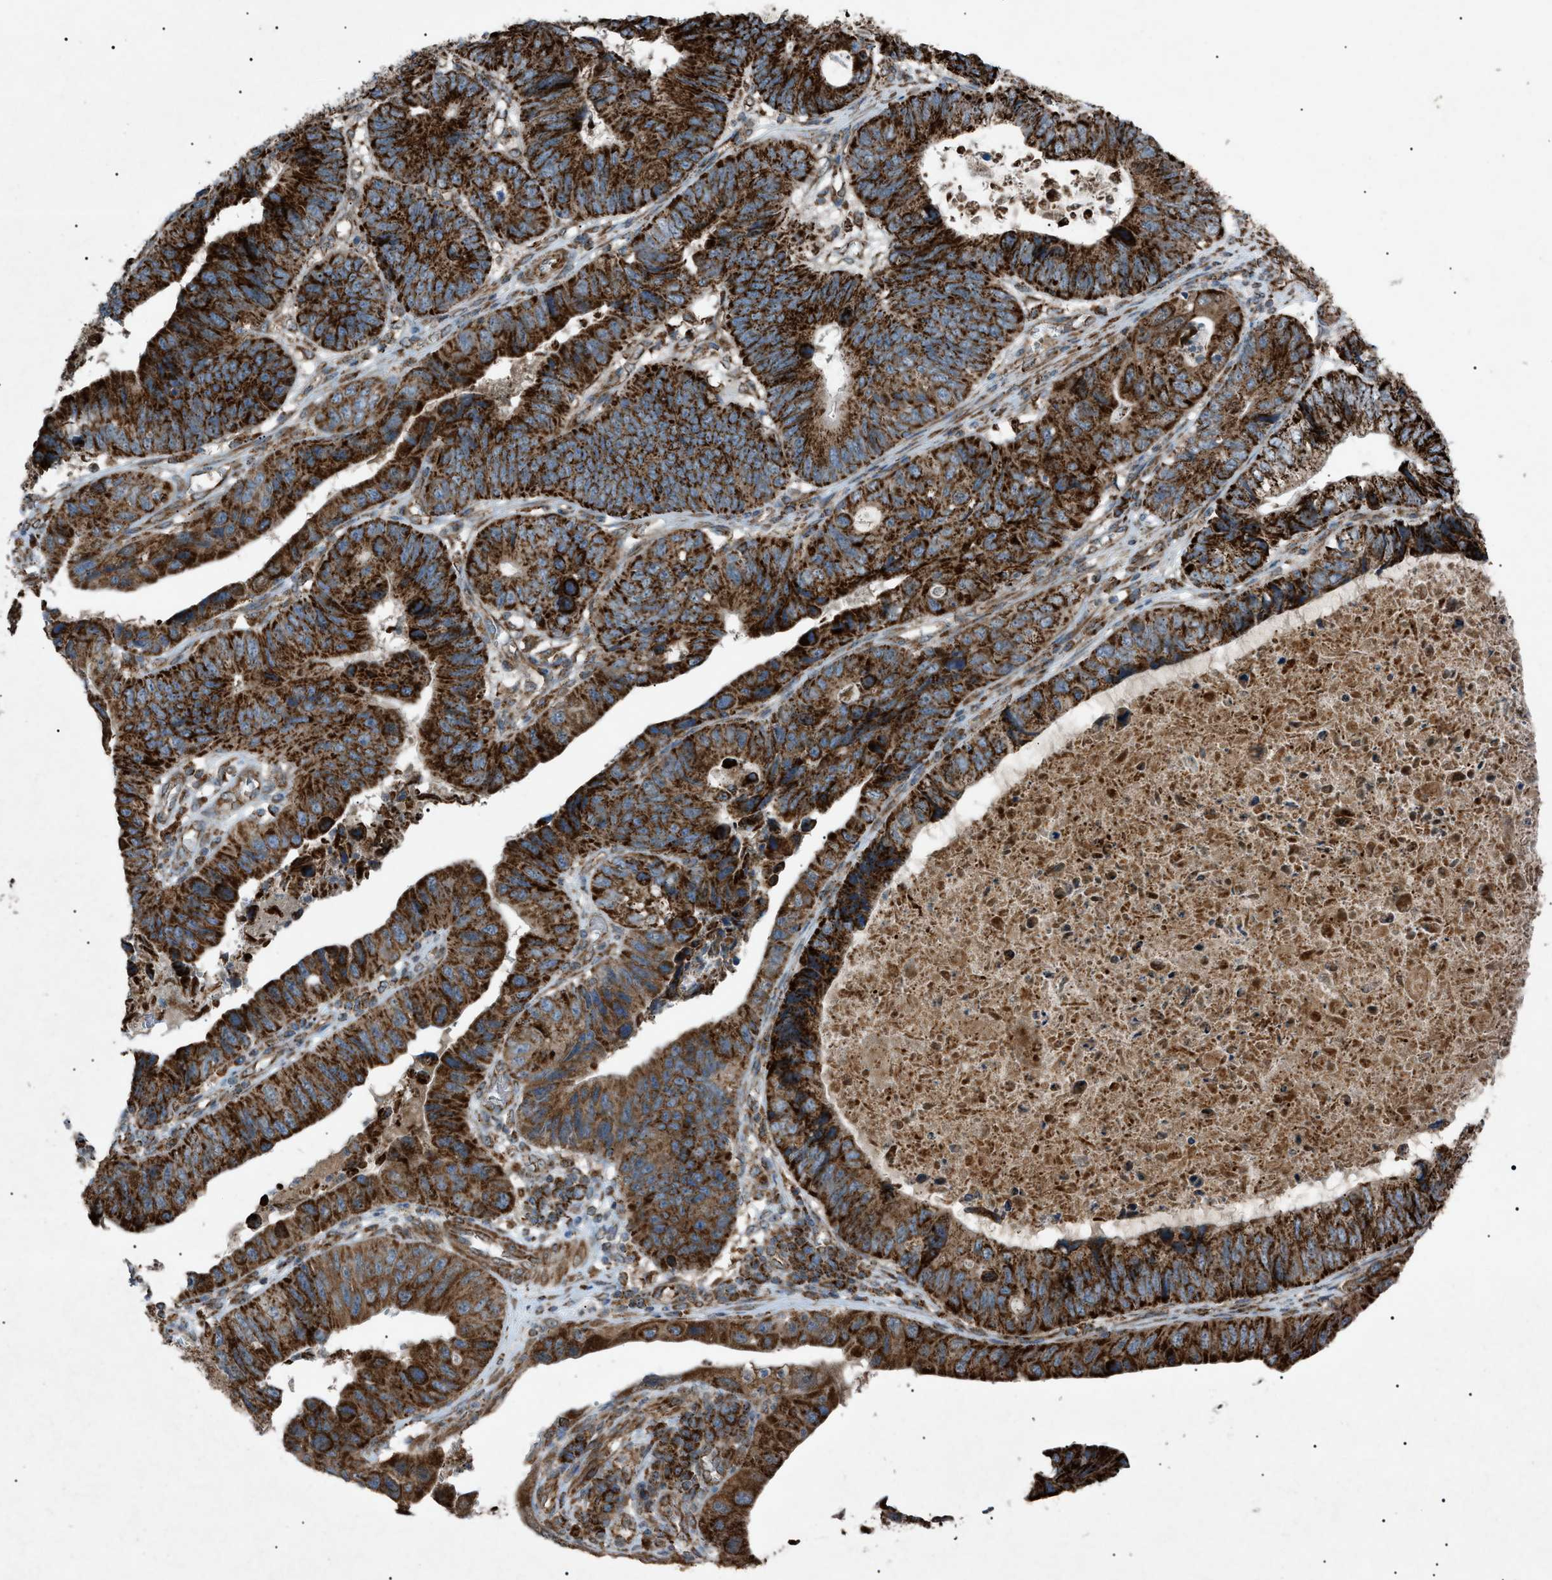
{"staining": {"intensity": "strong", "quantity": ">75%", "location": "cytoplasmic/membranous"}, "tissue": "stomach cancer", "cell_type": "Tumor cells", "image_type": "cancer", "snomed": [{"axis": "morphology", "description": "Adenocarcinoma, NOS"}, {"axis": "topography", "description": "Stomach"}], "caption": "Human stomach adenocarcinoma stained for a protein (brown) shows strong cytoplasmic/membranous positive staining in about >75% of tumor cells.", "gene": "C1GALT1C1", "patient": {"sex": "male", "age": 59}}